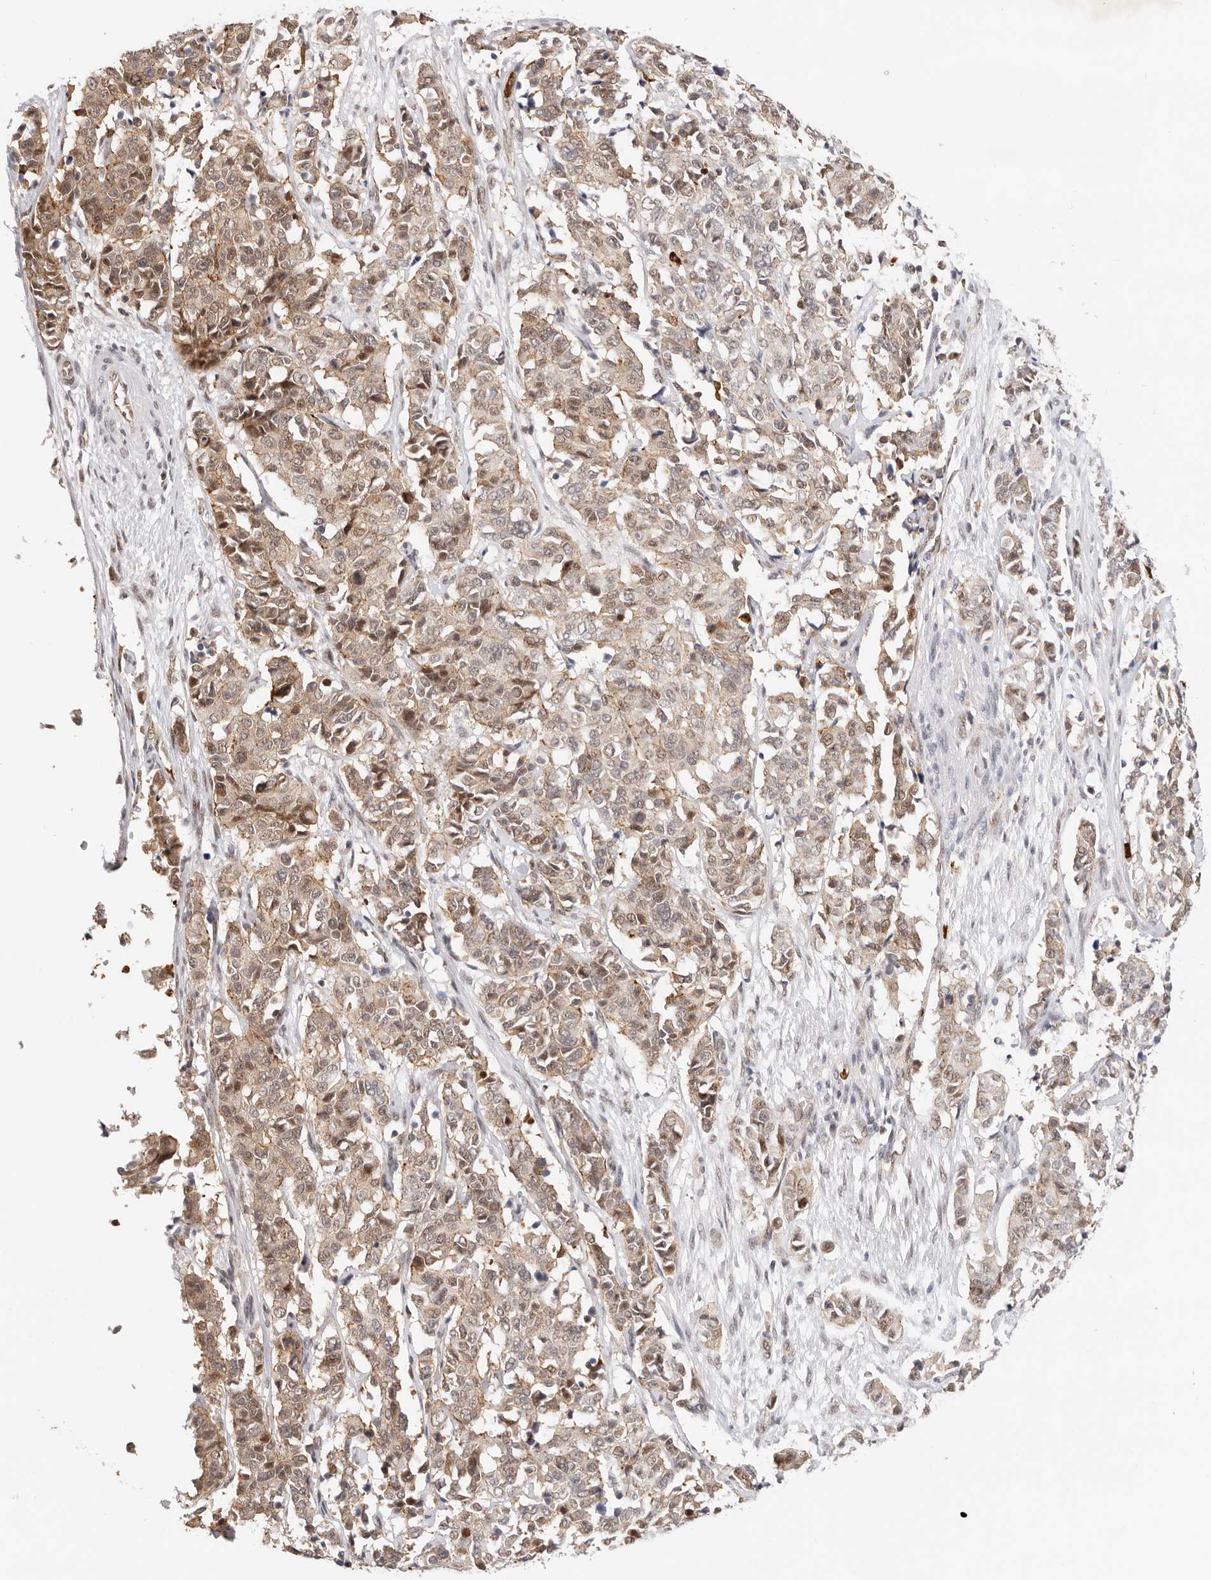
{"staining": {"intensity": "moderate", "quantity": ">75%", "location": "cytoplasmic/membranous,nuclear"}, "tissue": "cervical cancer", "cell_type": "Tumor cells", "image_type": "cancer", "snomed": [{"axis": "morphology", "description": "Normal tissue, NOS"}, {"axis": "morphology", "description": "Squamous cell carcinoma, NOS"}, {"axis": "topography", "description": "Cervix"}], "caption": "Tumor cells show medium levels of moderate cytoplasmic/membranous and nuclear expression in approximately >75% of cells in human cervical squamous cell carcinoma.", "gene": "AFDN", "patient": {"sex": "female", "age": 35}}